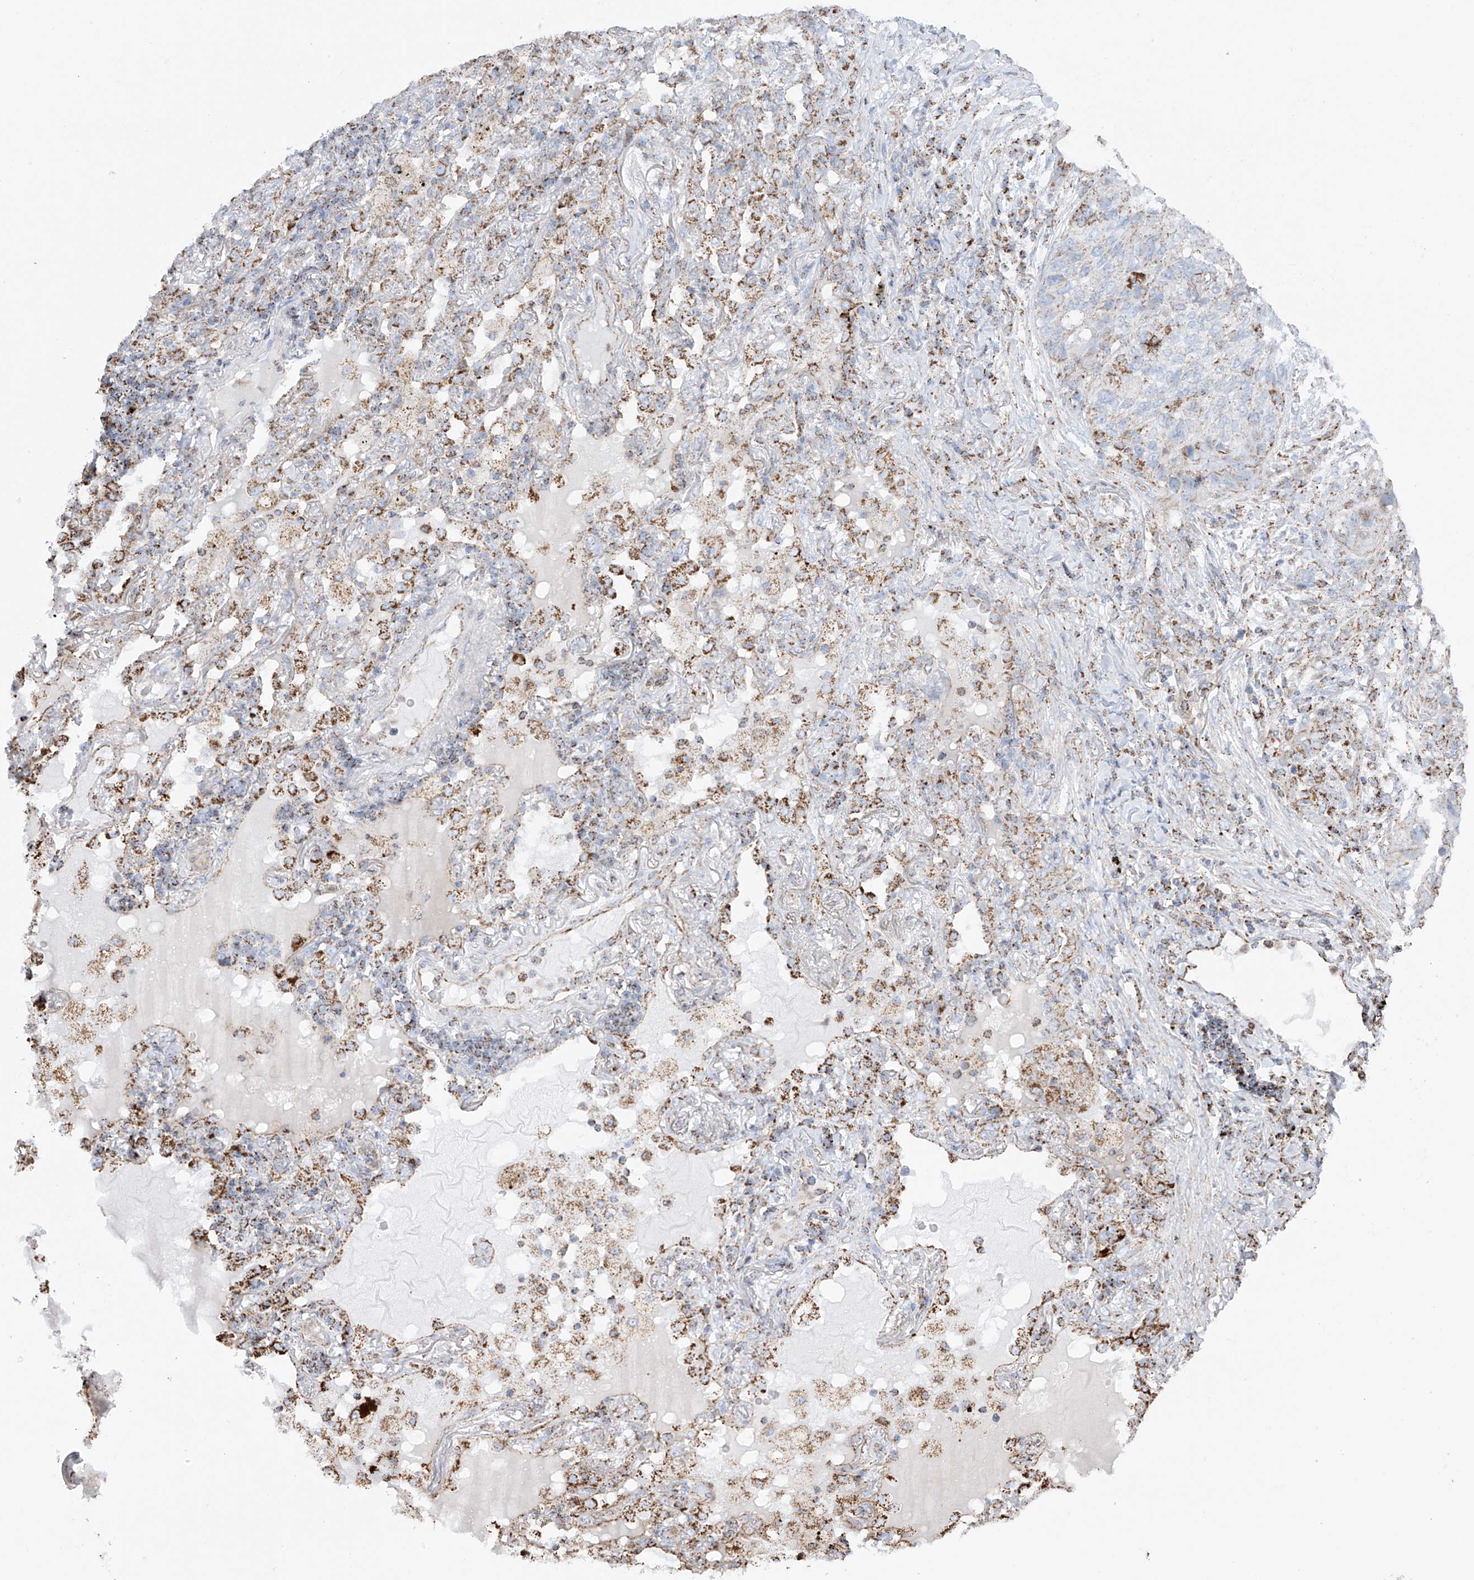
{"staining": {"intensity": "weak", "quantity": "<25%", "location": "cytoplasmic/membranous"}, "tissue": "lung cancer", "cell_type": "Tumor cells", "image_type": "cancer", "snomed": [{"axis": "morphology", "description": "Squamous cell carcinoma, NOS"}, {"axis": "topography", "description": "Lung"}], "caption": "Tumor cells are negative for protein expression in human lung squamous cell carcinoma.", "gene": "XKR3", "patient": {"sex": "female", "age": 63}}